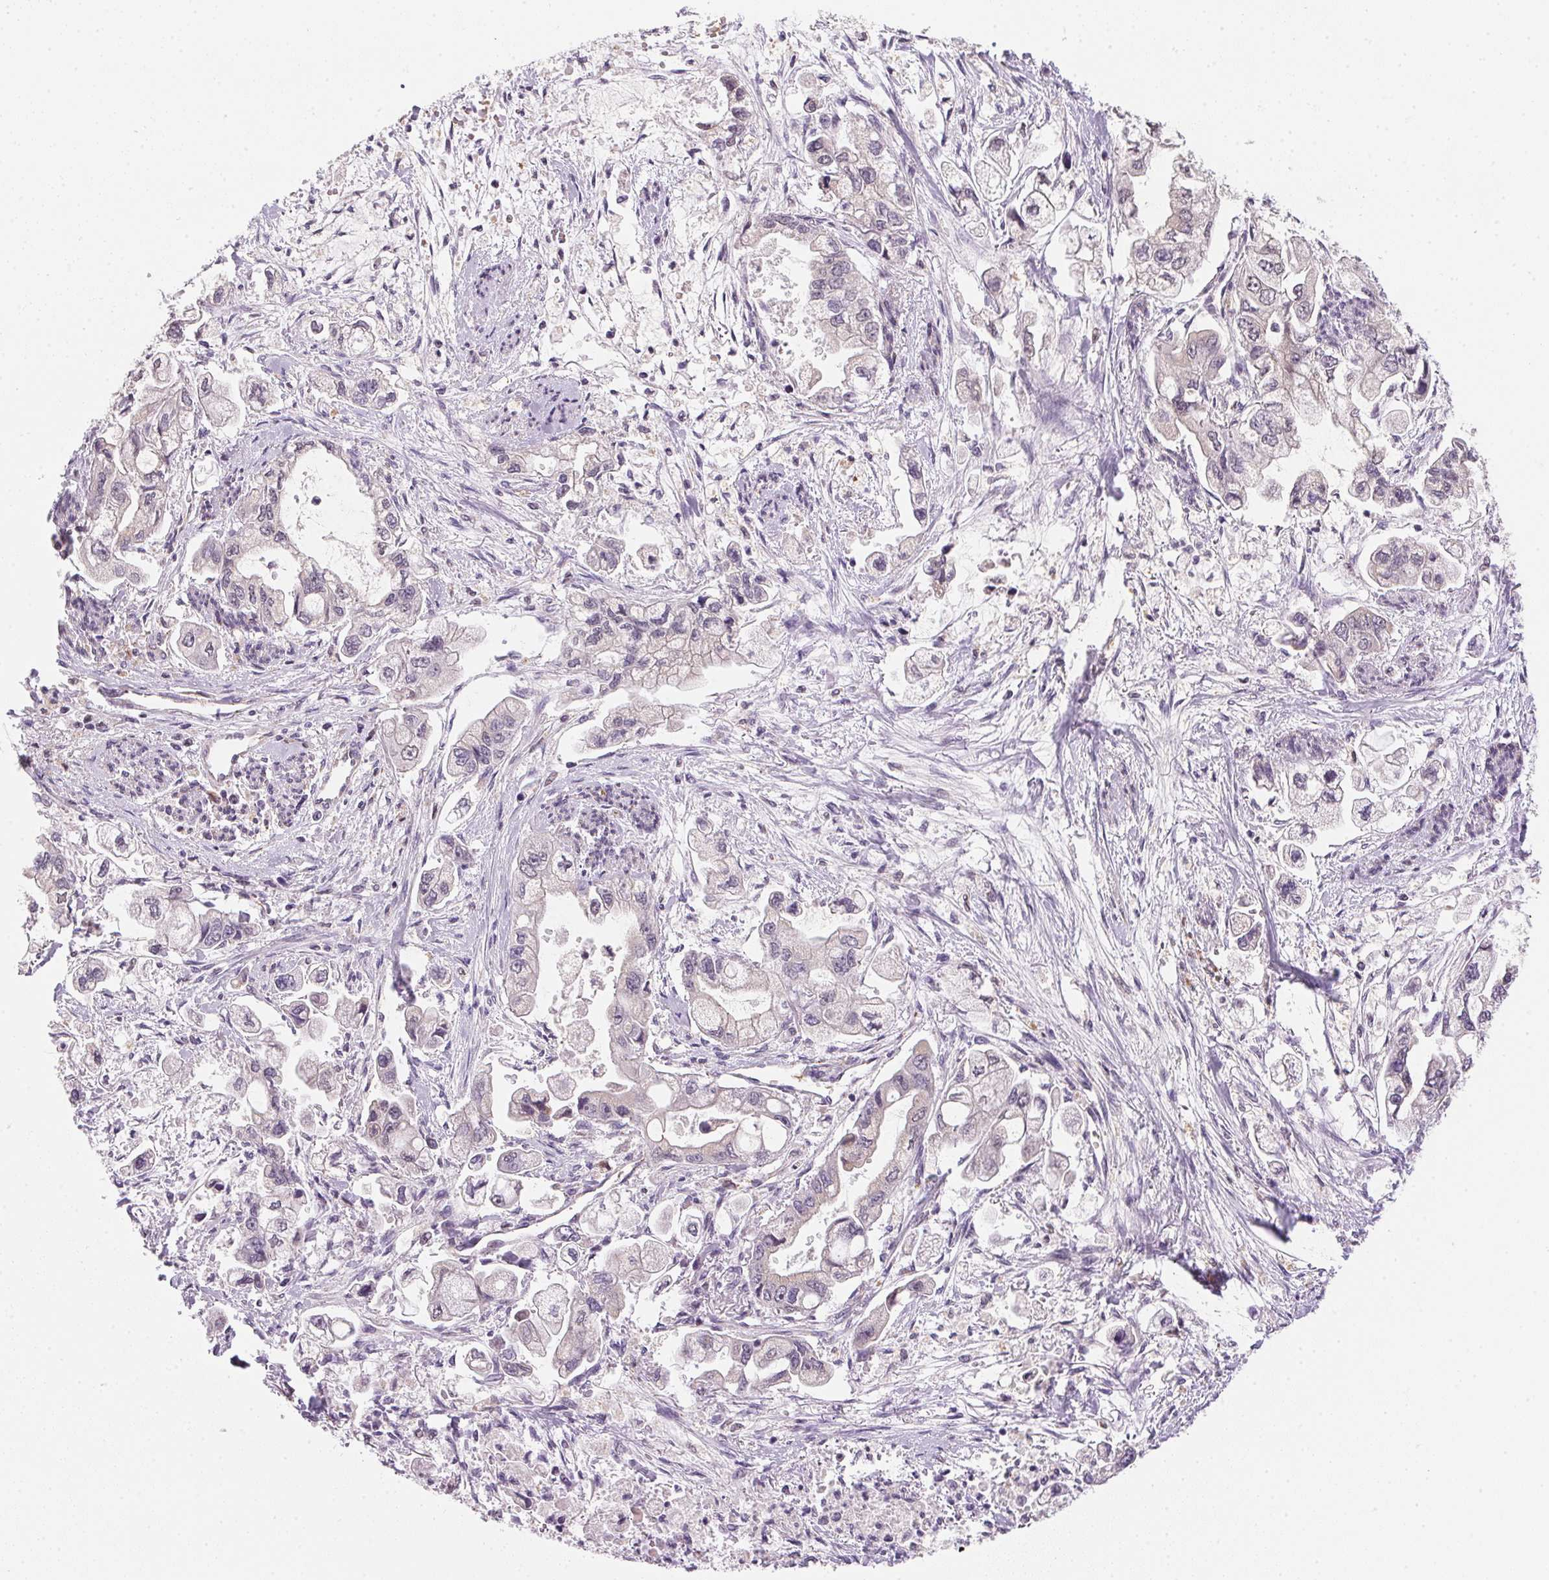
{"staining": {"intensity": "negative", "quantity": "none", "location": "none"}, "tissue": "stomach cancer", "cell_type": "Tumor cells", "image_type": "cancer", "snomed": [{"axis": "morphology", "description": "Normal tissue, NOS"}, {"axis": "morphology", "description": "Adenocarcinoma, NOS"}, {"axis": "topography", "description": "Stomach"}], "caption": "Immunohistochemistry (IHC) histopathology image of neoplastic tissue: human stomach adenocarcinoma stained with DAB (3,3'-diaminobenzidine) displays no significant protein staining in tumor cells.", "gene": "METTL13", "patient": {"sex": "male", "age": 62}}